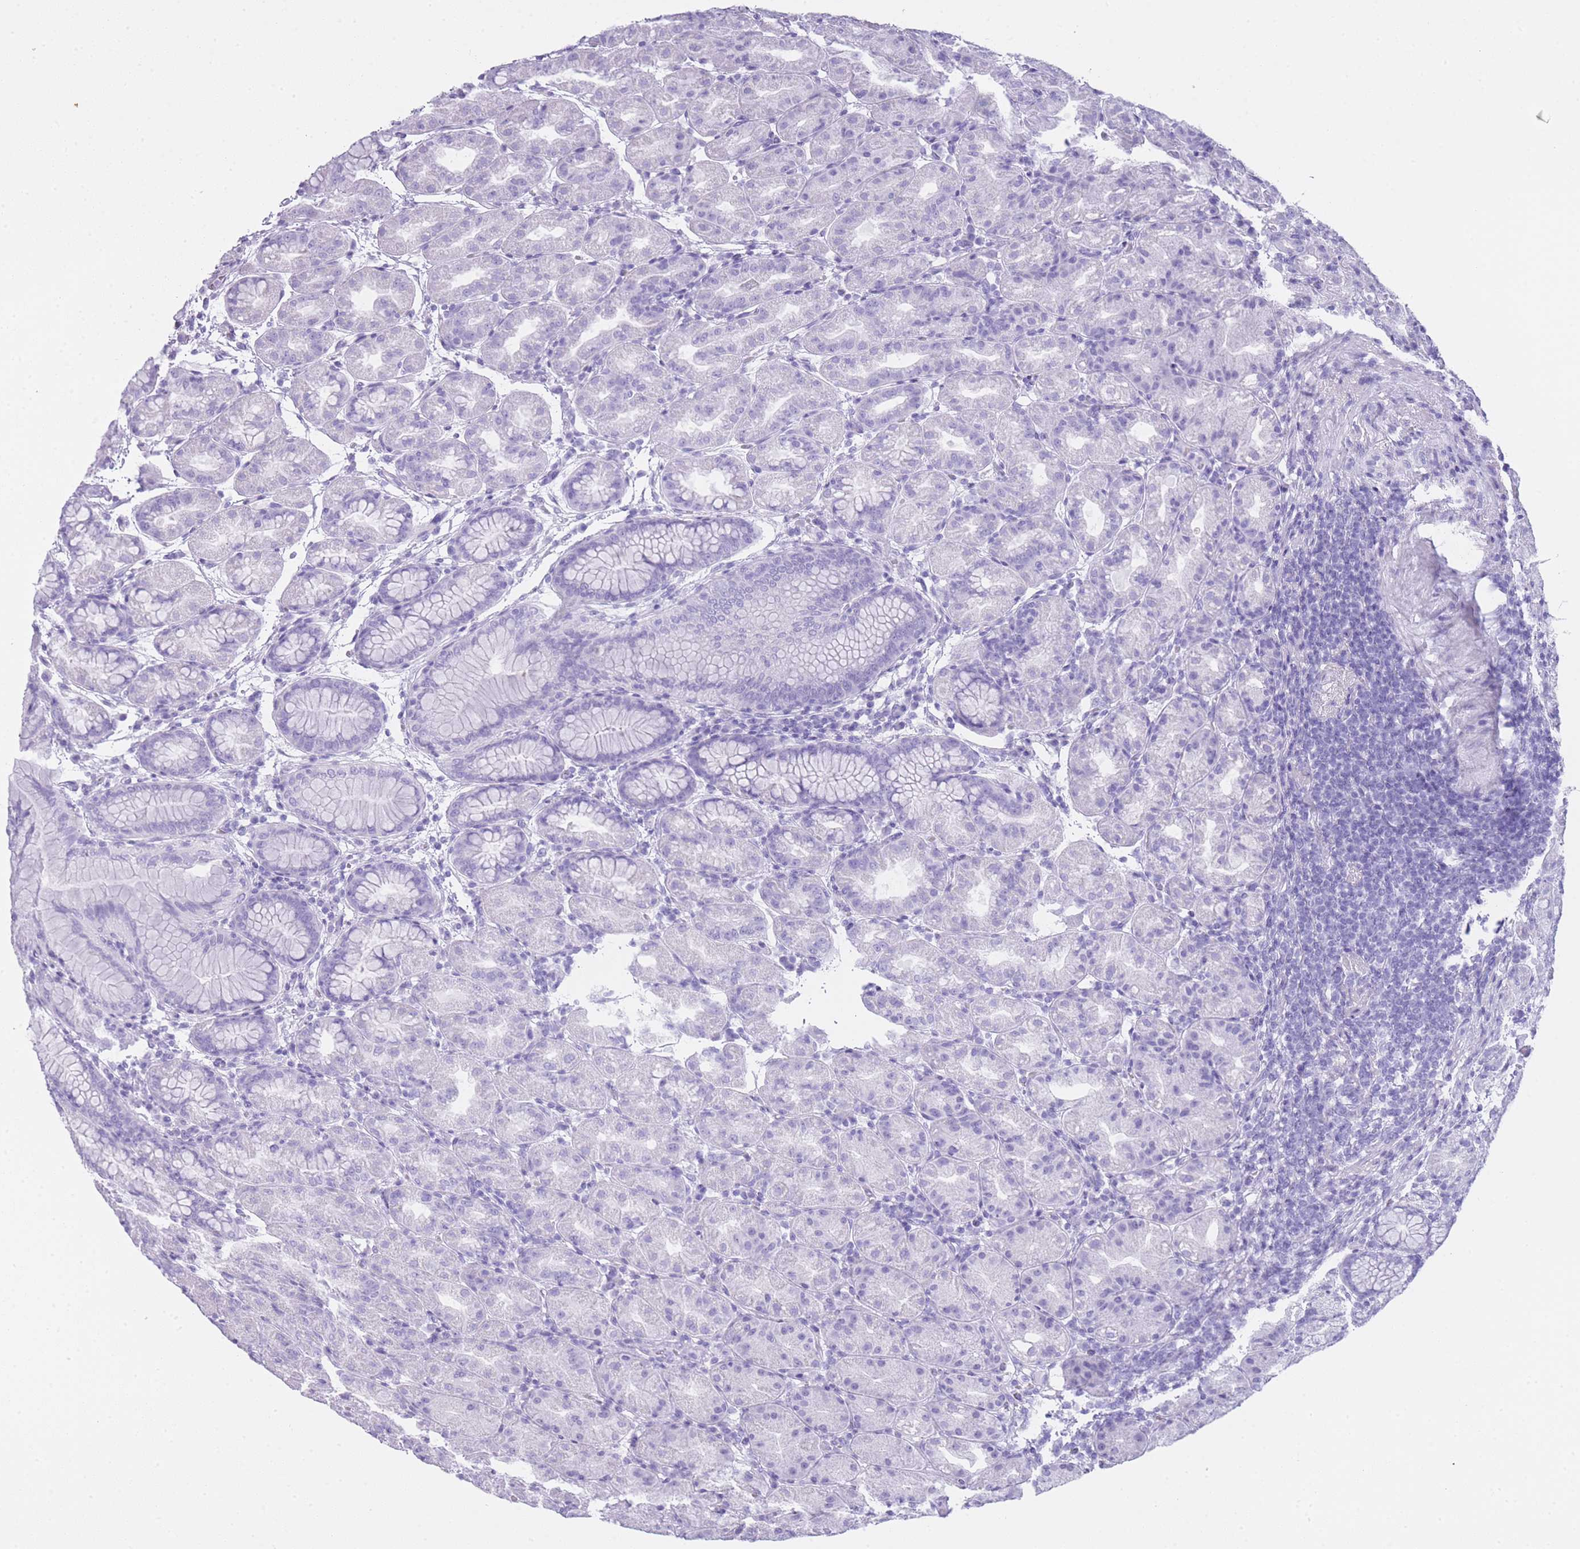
{"staining": {"intensity": "negative", "quantity": "none", "location": "none"}, "tissue": "stomach", "cell_type": "Glandular cells", "image_type": "normal", "snomed": [{"axis": "morphology", "description": "Normal tissue, NOS"}, {"axis": "topography", "description": "Stomach"}], "caption": "The immunohistochemistry (IHC) micrograph has no significant staining in glandular cells of stomach.", "gene": "INS", "patient": {"sex": "female", "age": 79}}